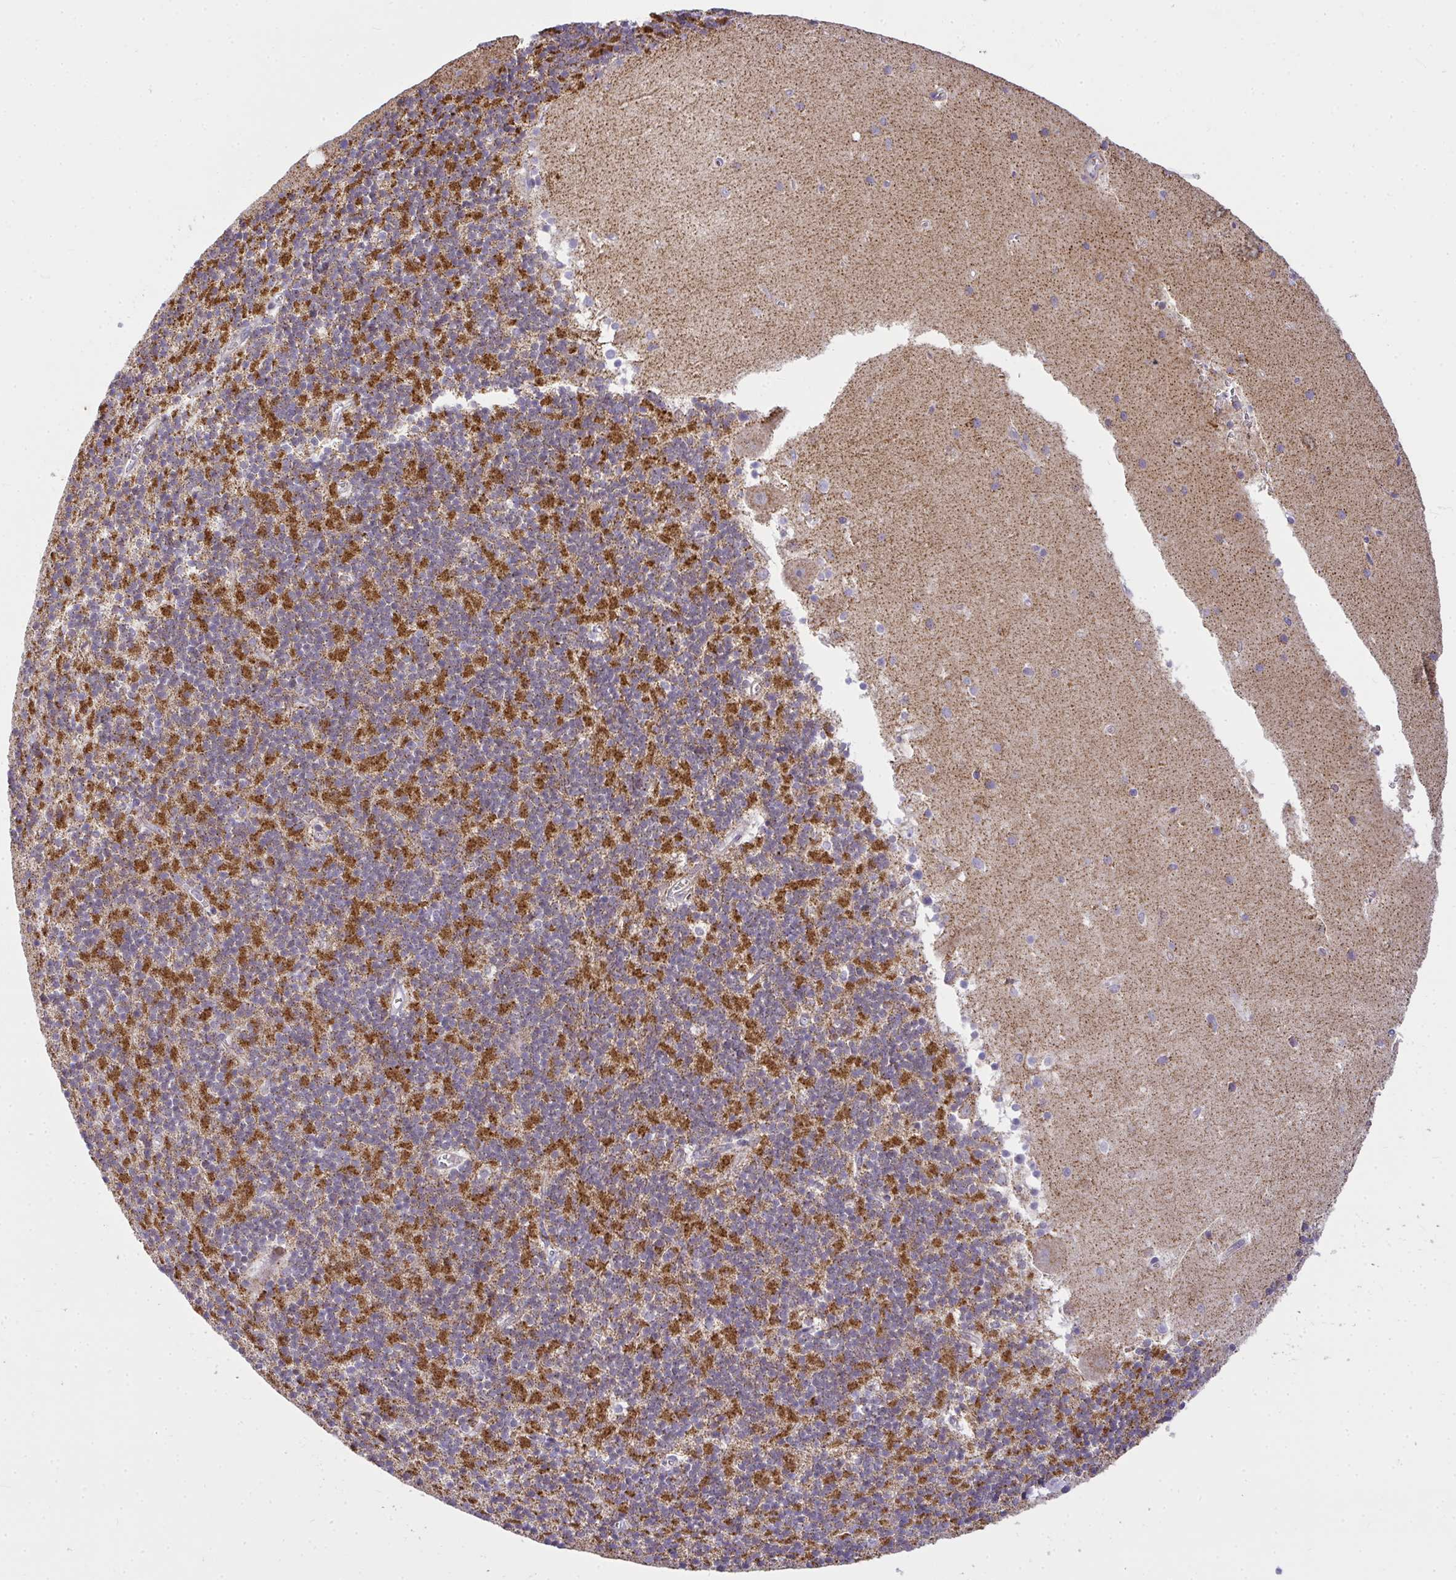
{"staining": {"intensity": "strong", "quantity": "25%-75%", "location": "cytoplasmic/membranous"}, "tissue": "cerebellum", "cell_type": "Cells in granular layer", "image_type": "normal", "snomed": [{"axis": "morphology", "description": "Normal tissue, NOS"}, {"axis": "topography", "description": "Cerebellum"}], "caption": "The micrograph shows staining of unremarkable cerebellum, revealing strong cytoplasmic/membranous protein positivity (brown color) within cells in granular layer. The staining was performed using DAB to visualize the protein expression in brown, while the nuclei were stained in blue with hematoxylin (Magnification: 20x).", "gene": "SRRM4", "patient": {"sex": "male", "age": 54}}